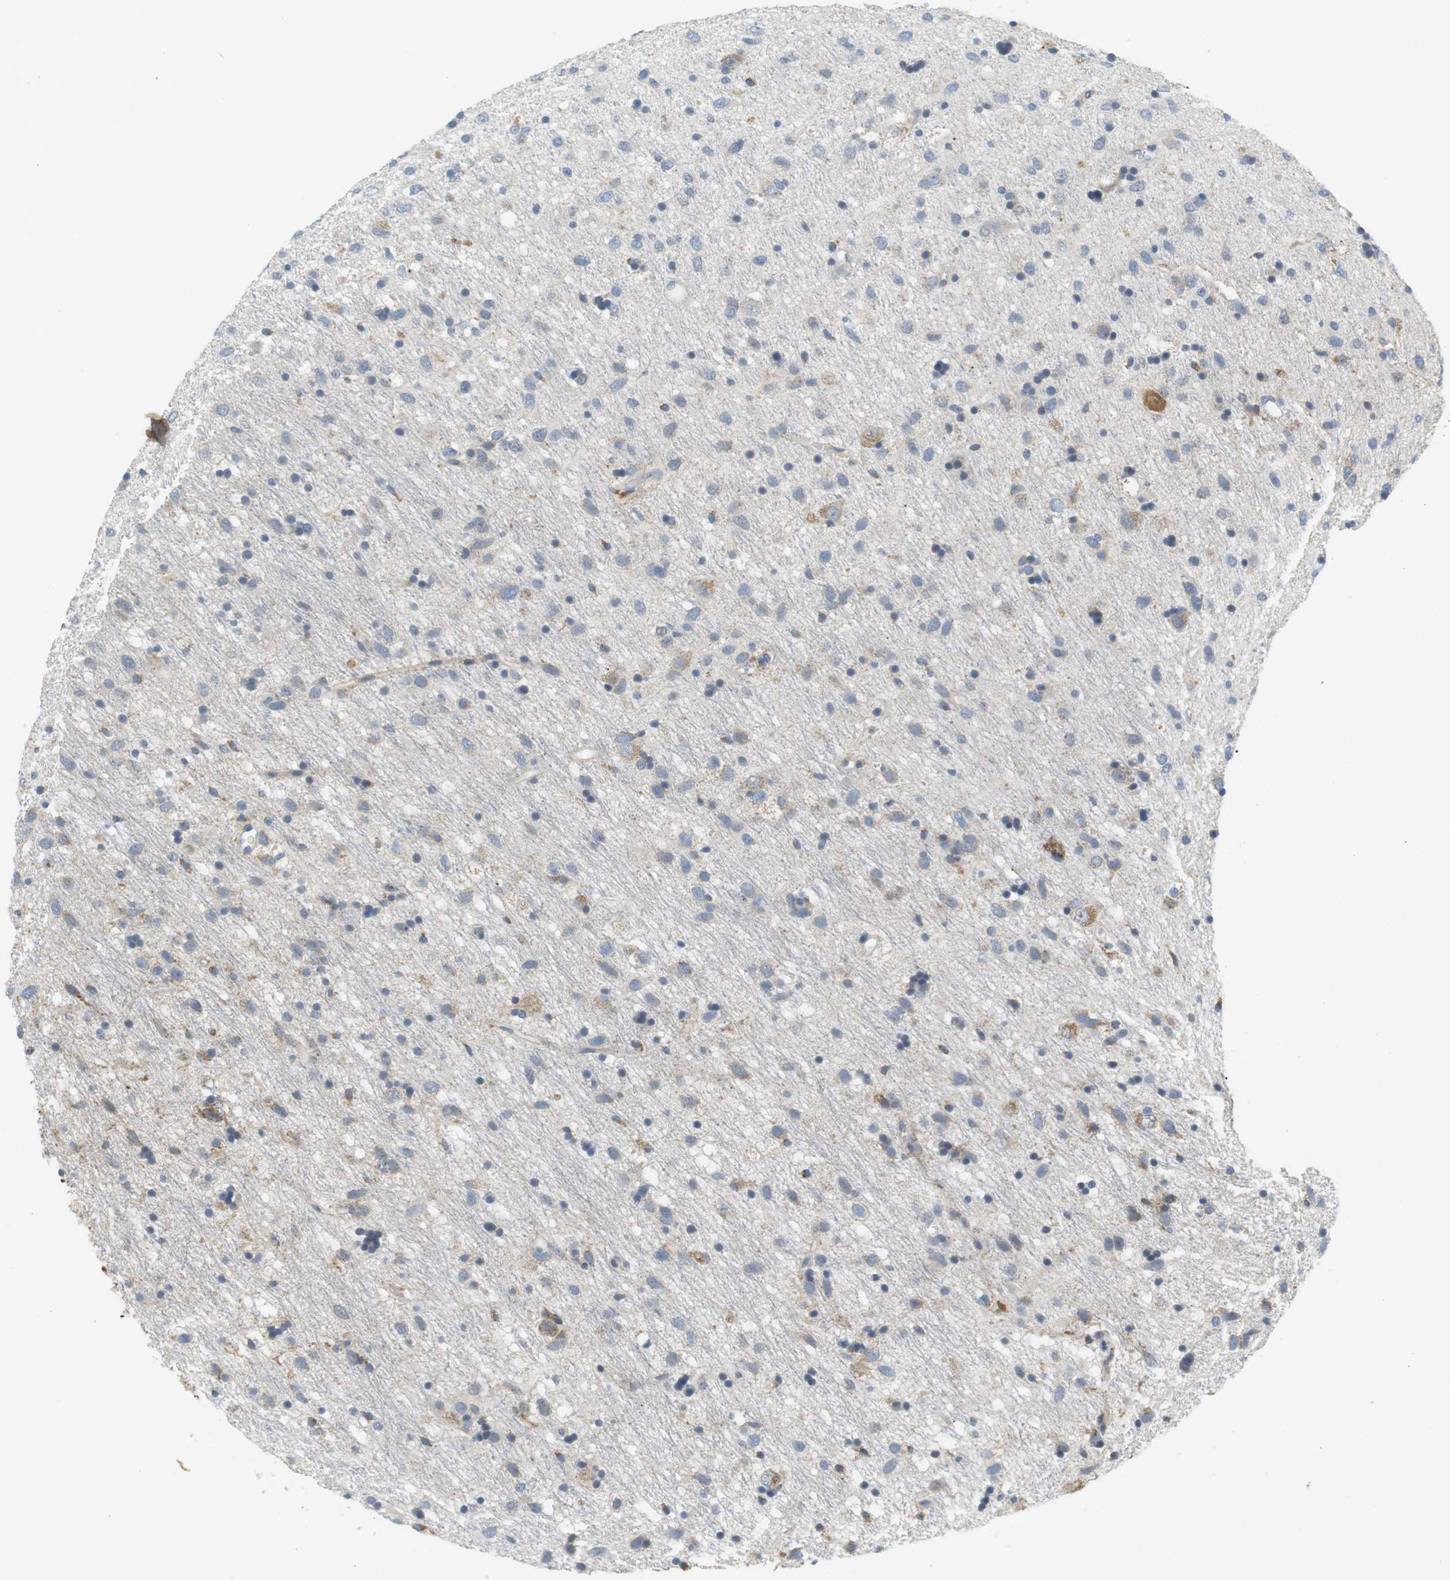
{"staining": {"intensity": "weak", "quantity": "<25%", "location": "cytoplasmic/membranous"}, "tissue": "glioma", "cell_type": "Tumor cells", "image_type": "cancer", "snomed": [{"axis": "morphology", "description": "Glioma, malignant, Low grade"}, {"axis": "topography", "description": "Brain"}], "caption": "Immunohistochemistry of human malignant low-grade glioma displays no staining in tumor cells.", "gene": "CD300E", "patient": {"sex": "male", "age": 77}}